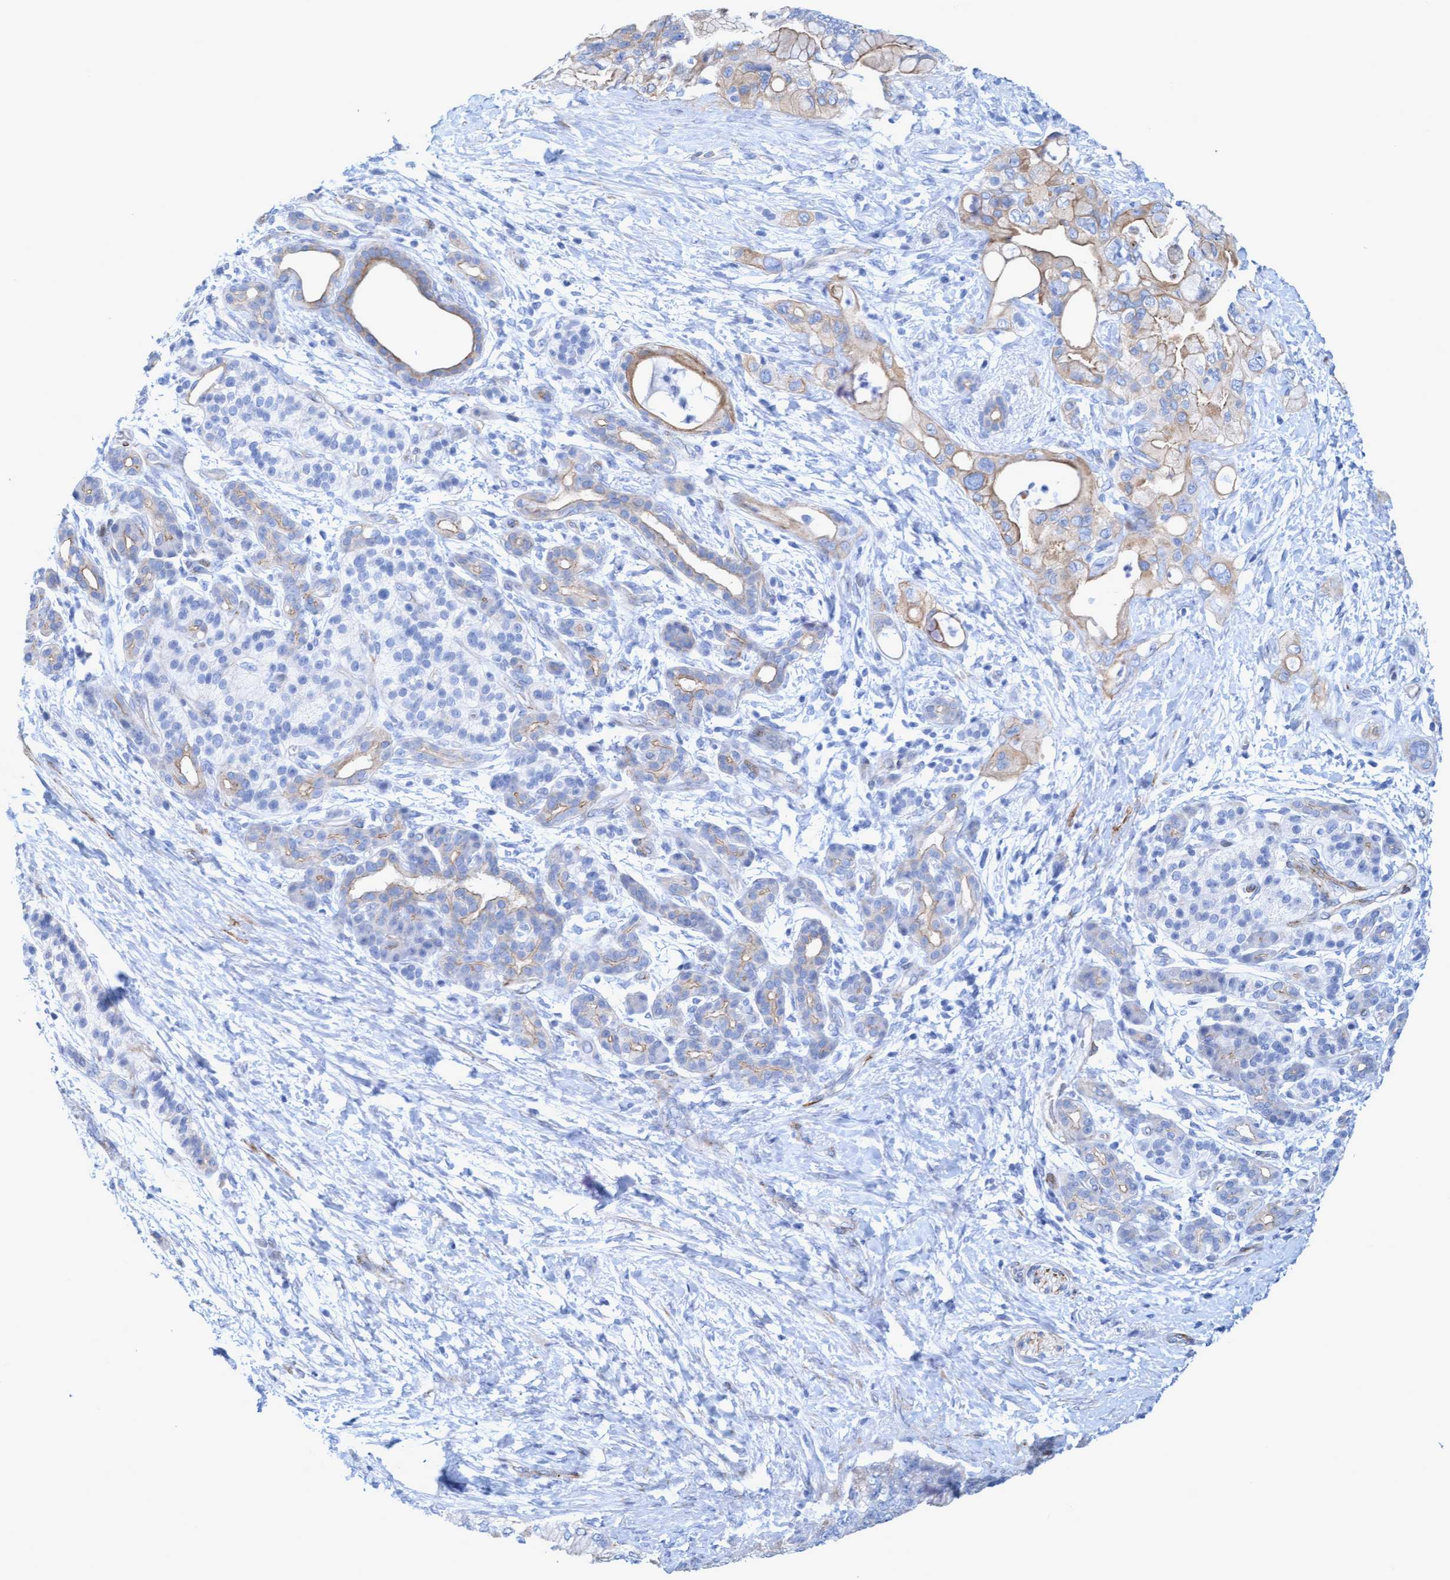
{"staining": {"intensity": "weak", "quantity": ">75%", "location": "cytoplasmic/membranous"}, "tissue": "pancreatic cancer", "cell_type": "Tumor cells", "image_type": "cancer", "snomed": [{"axis": "morphology", "description": "Adenocarcinoma, NOS"}, {"axis": "topography", "description": "Pancreas"}], "caption": "Pancreatic cancer (adenocarcinoma) stained for a protein (brown) exhibits weak cytoplasmic/membranous positive staining in about >75% of tumor cells.", "gene": "MTFR1", "patient": {"sex": "male", "age": 59}}